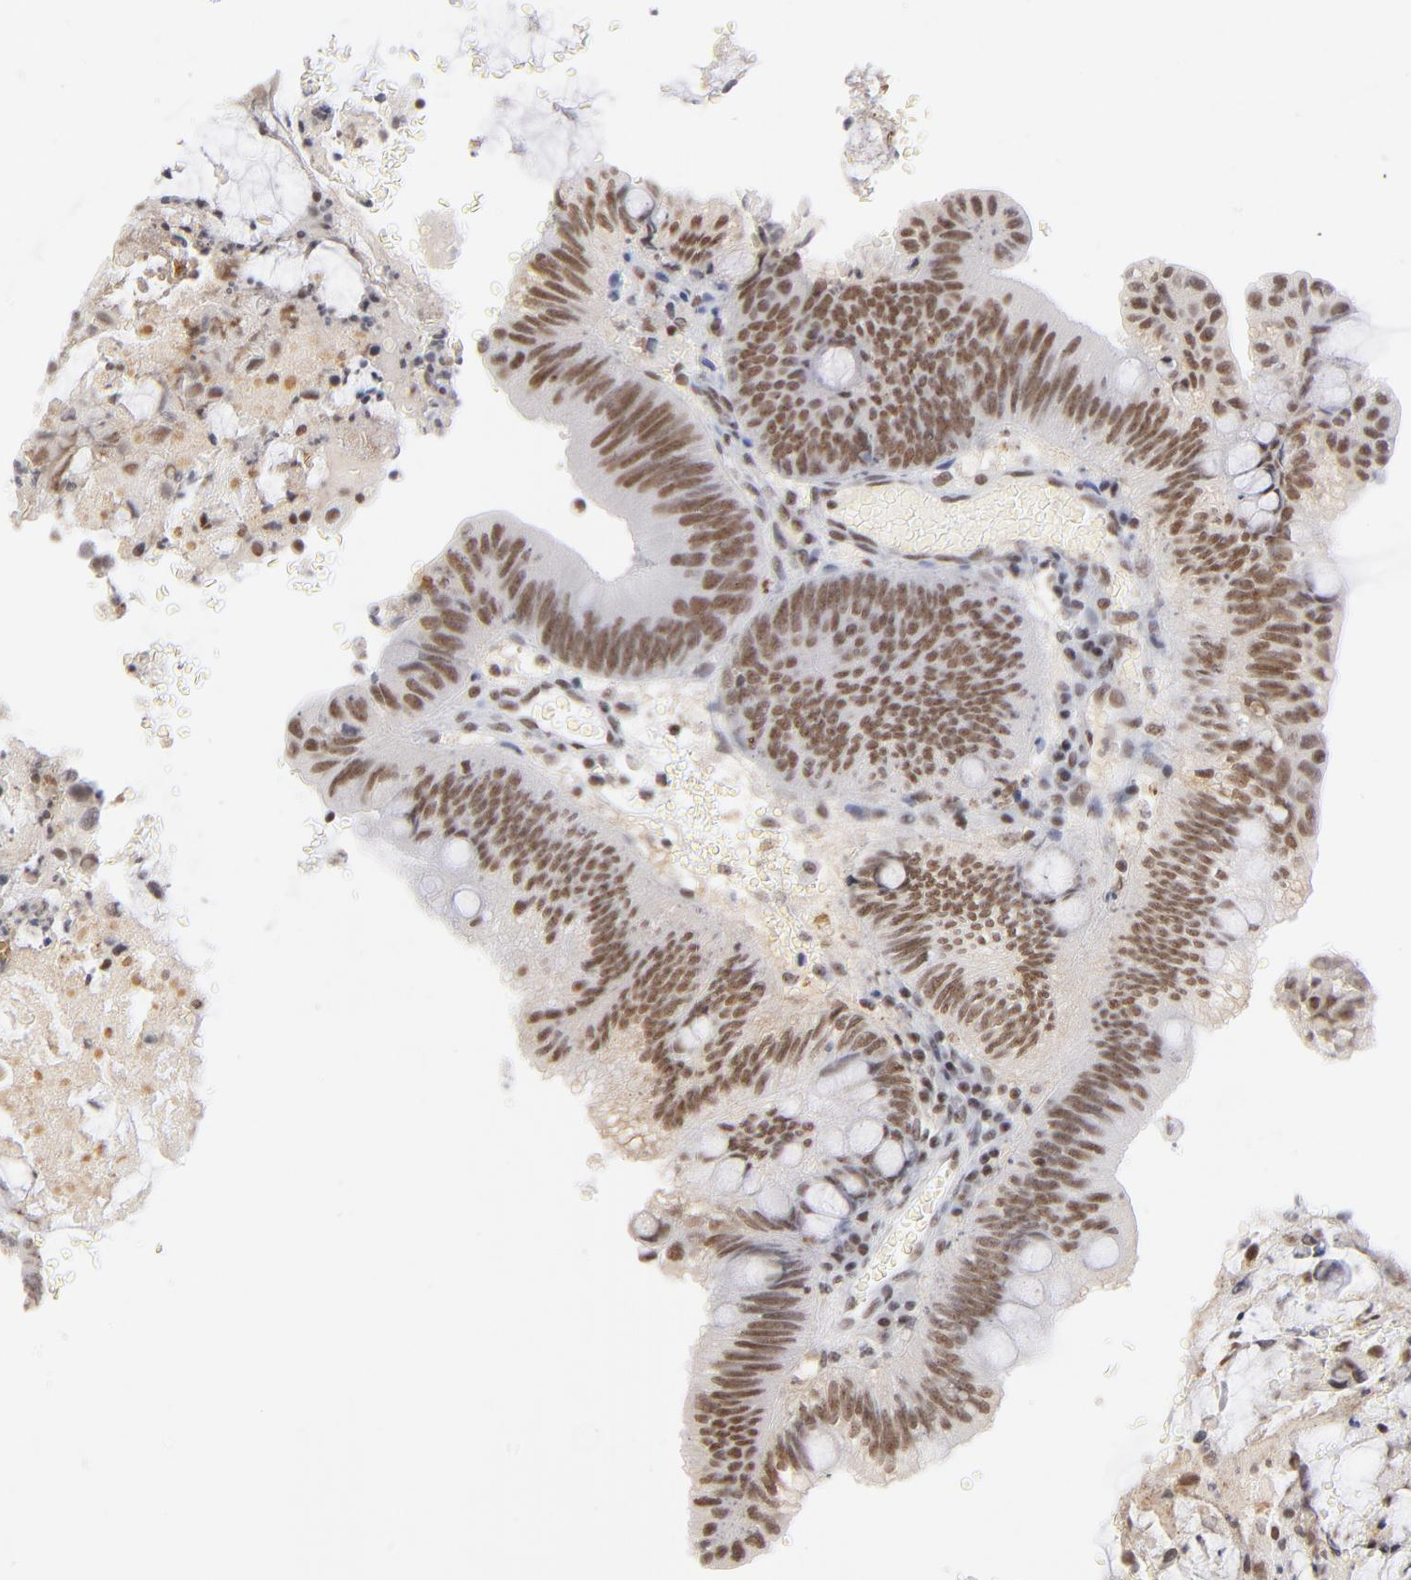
{"staining": {"intensity": "moderate", "quantity": ">75%", "location": "nuclear"}, "tissue": "colorectal cancer", "cell_type": "Tumor cells", "image_type": "cancer", "snomed": [{"axis": "morphology", "description": "Normal tissue, NOS"}, {"axis": "morphology", "description": "Adenocarcinoma, NOS"}, {"axis": "topography", "description": "Rectum"}], "caption": "Protein expression analysis of human colorectal cancer reveals moderate nuclear expression in about >75% of tumor cells.", "gene": "ZNF143", "patient": {"sex": "male", "age": 92}}